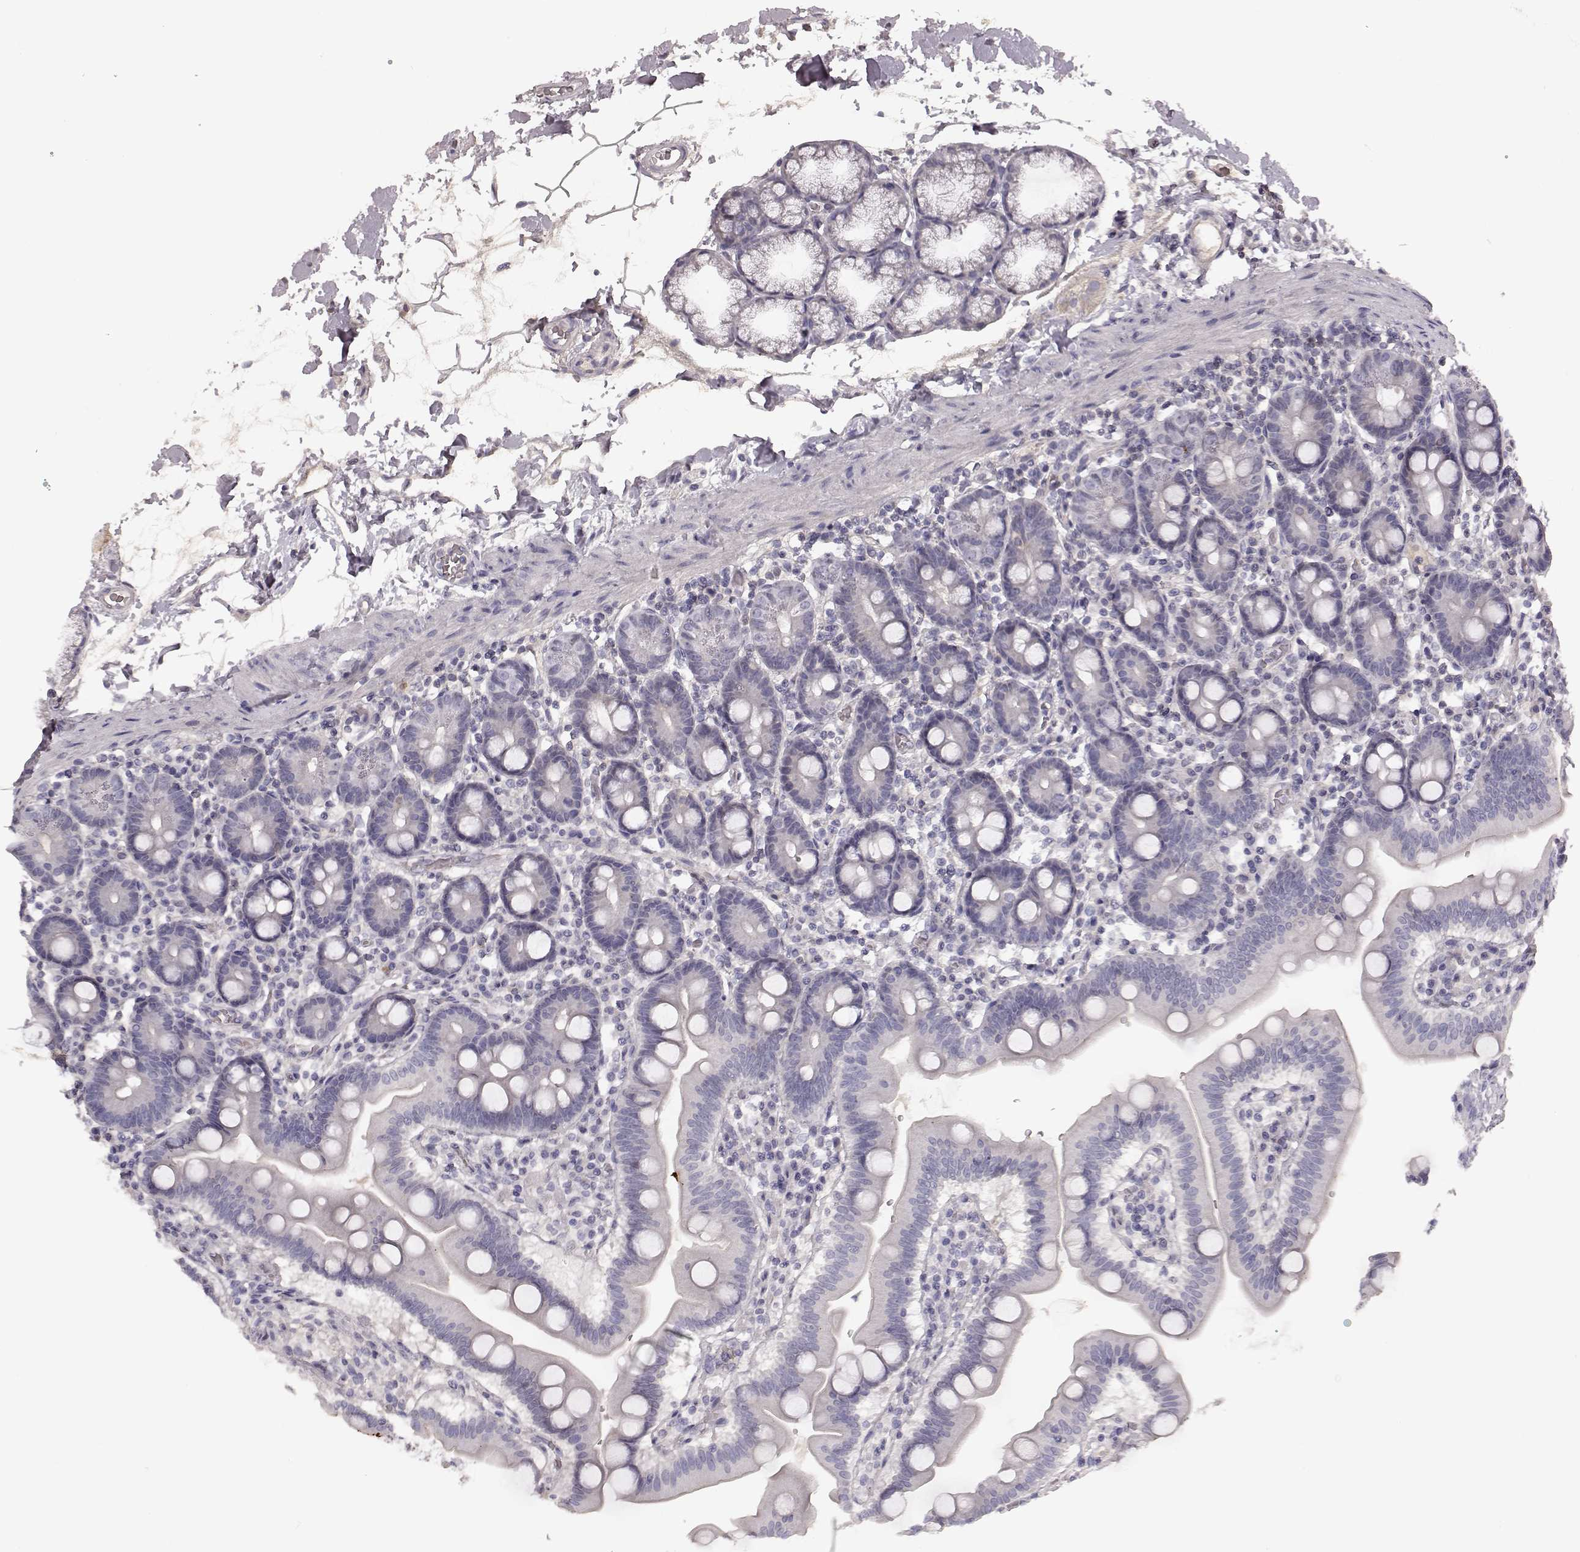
{"staining": {"intensity": "negative", "quantity": "none", "location": "none"}, "tissue": "duodenum", "cell_type": "Glandular cells", "image_type": "normal", "snomed": [{"axis": "morphology", "description": "Normal tissue, NOS"}, {"axis": "topography", "description": "Pancreas"}, {"axis": "topography", "description": "Duodenum"}], "caption": "Immunohistochemical staining of benign duodenum exhibits no significant positivity in glandular cells. (Brightfield microscopy of DAB (3,3'-diaminobenzidine) immunohistochemistry at high magnification).", "gene": "TLX3", "patient": {"sex": "male", "age": 59}}